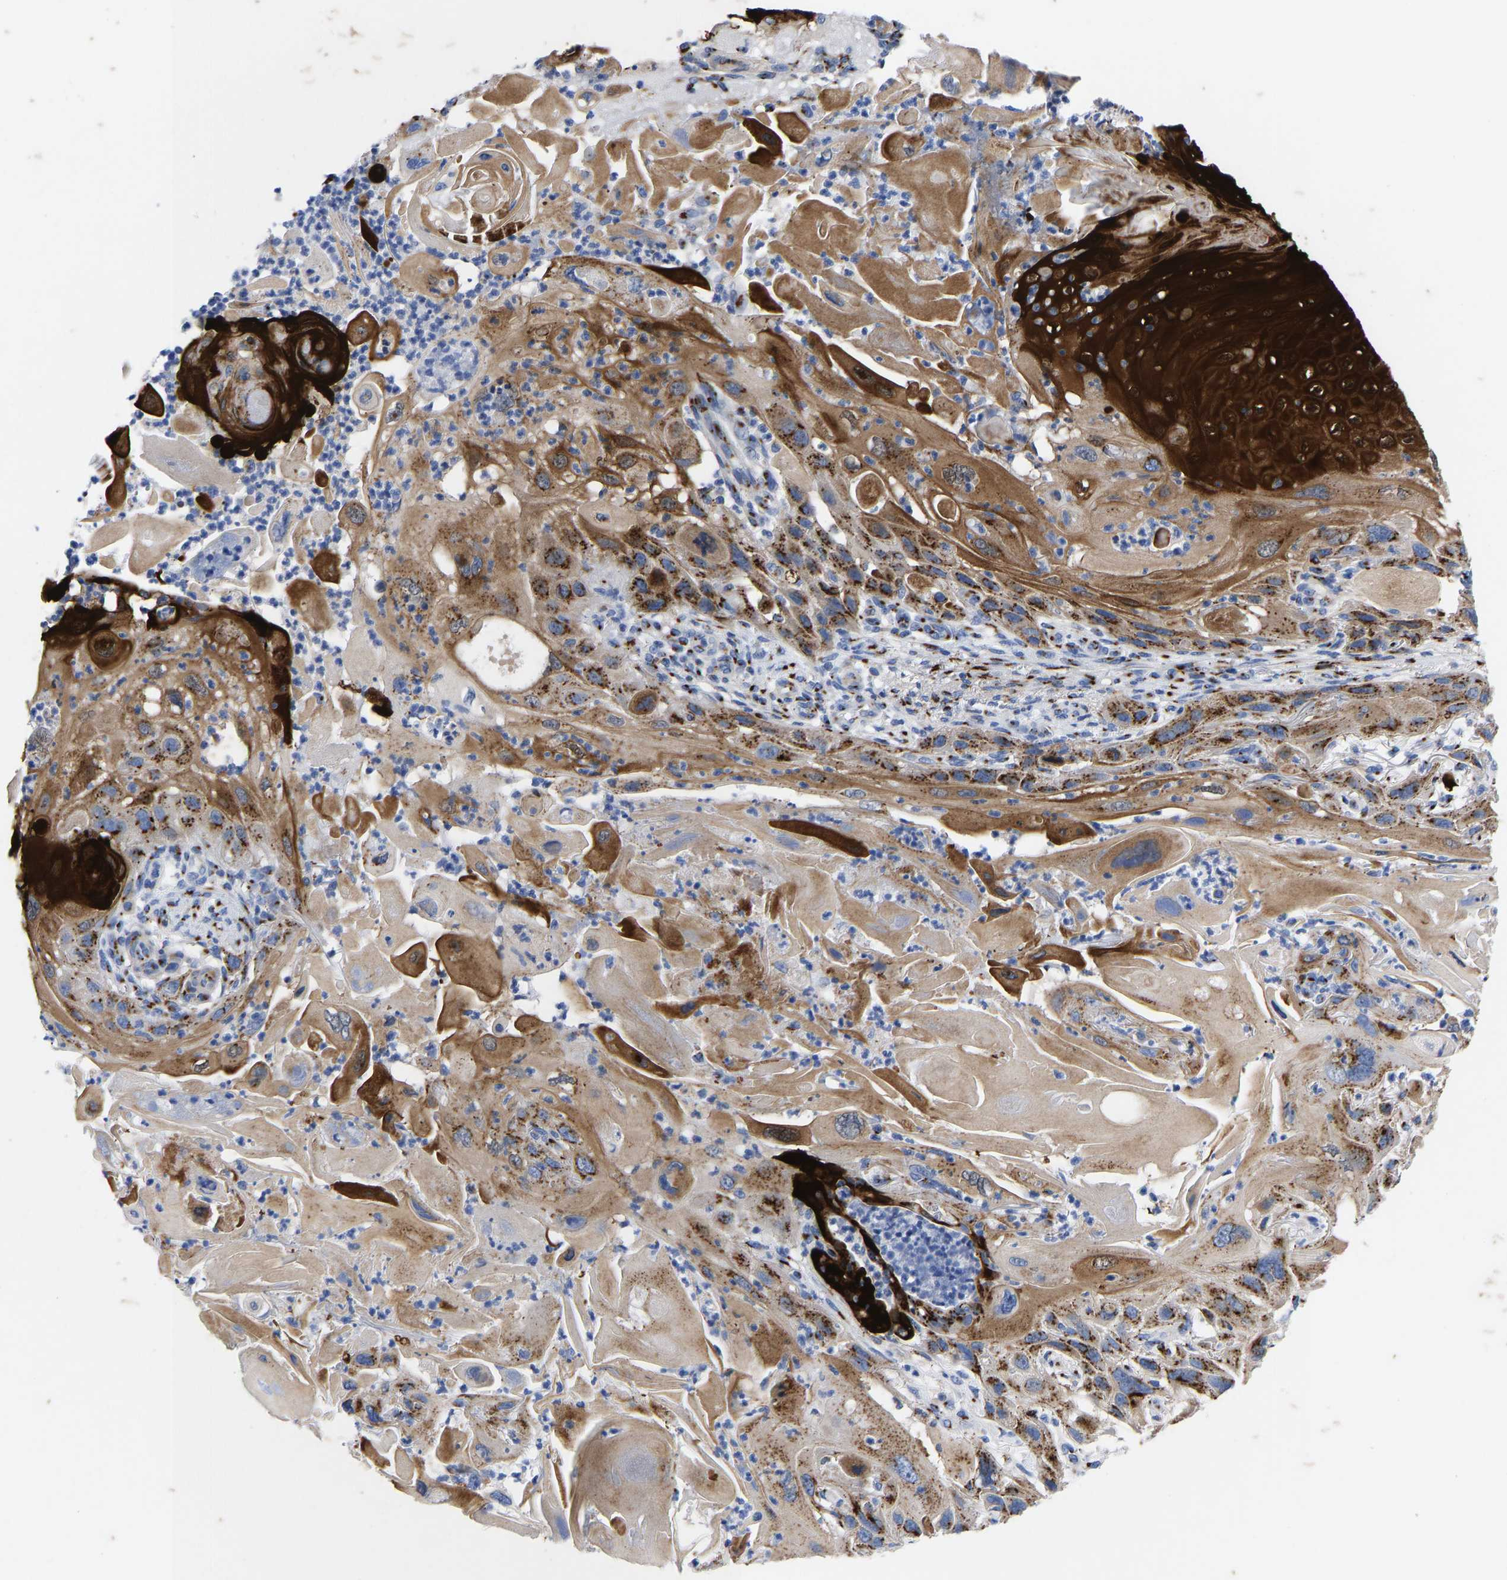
{"staining": {"intensity": "strong", "quantity": ">75%", "location": "cytoplasmic/membranous"}, "tissue": "skin cancer", "cell_type": "Tumor cells", "image_type": "cancer", "snomed": [{"axis": "morphology", "description": "Squamous cell carcinoma, NOS"}, {"axis": "topography", "description": "Skin"}], "caption": "Protein expression analysis of human skin cancer reveals strong cytoplasmic/membranous positivity in about >75% of tumor cells.", "gene": "TMEM87A", "patient": {"sex": "female", "age": 77}}